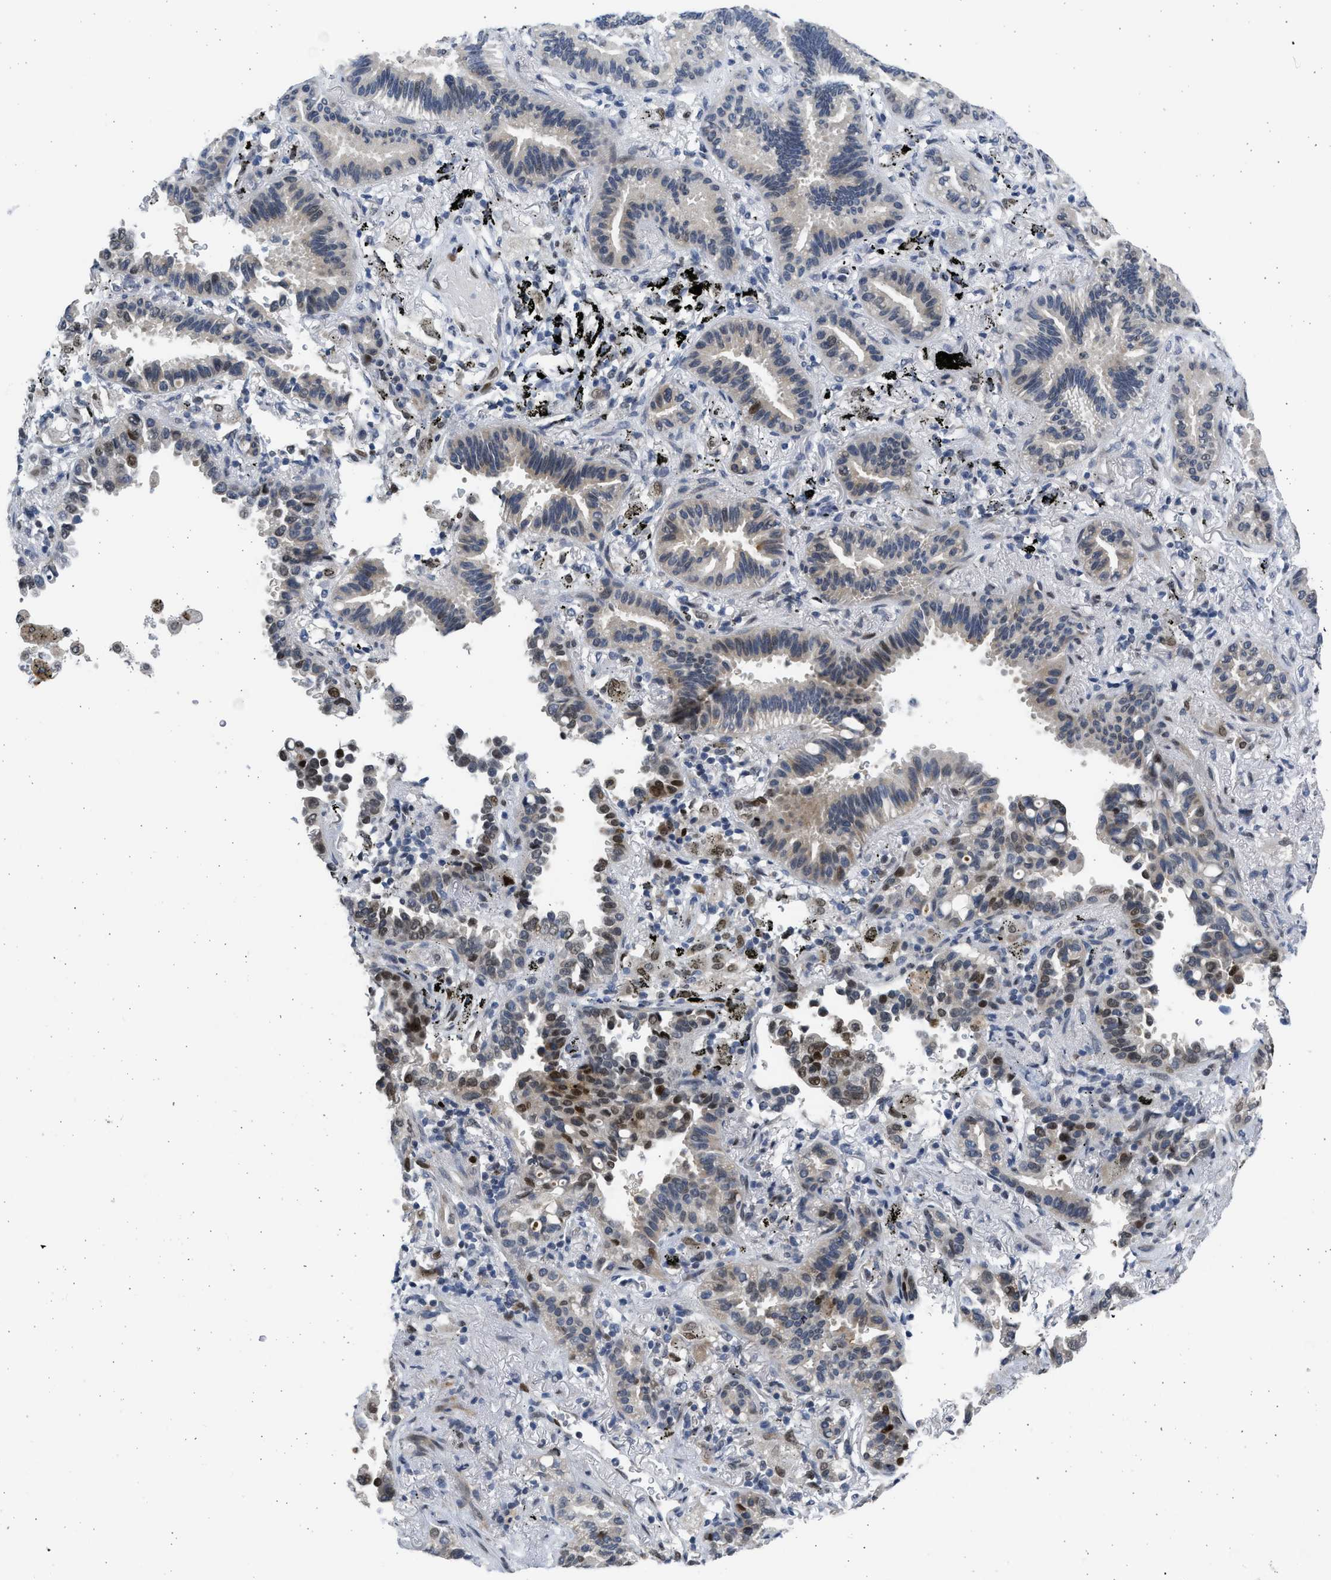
{"staining": {"intensity": "moderate", "quantity": "25%-75%", "location": "cytoplasmic/membranous,nuclear"}, "tissue": "lung cancer", "cell_type": "Tumor cells", "image_type": "cancer", "snomed": [{"axis": "morphology", "description": "Normal tissue, NOS"}, {"axis": "morphology", "description": "Adenocarcinoma, NOS"}, {"axis": "topography", "description": "Lung"}], "caption": "Immunohistochemistry (DAB) staining of lung cancer shows moderate cytoplasmic/membranous and nuclear protein positivity in approximately 25%-75% of tumor cells.", "gene": "HMGN3", "patient": {"sex": "male", "age": 59}}